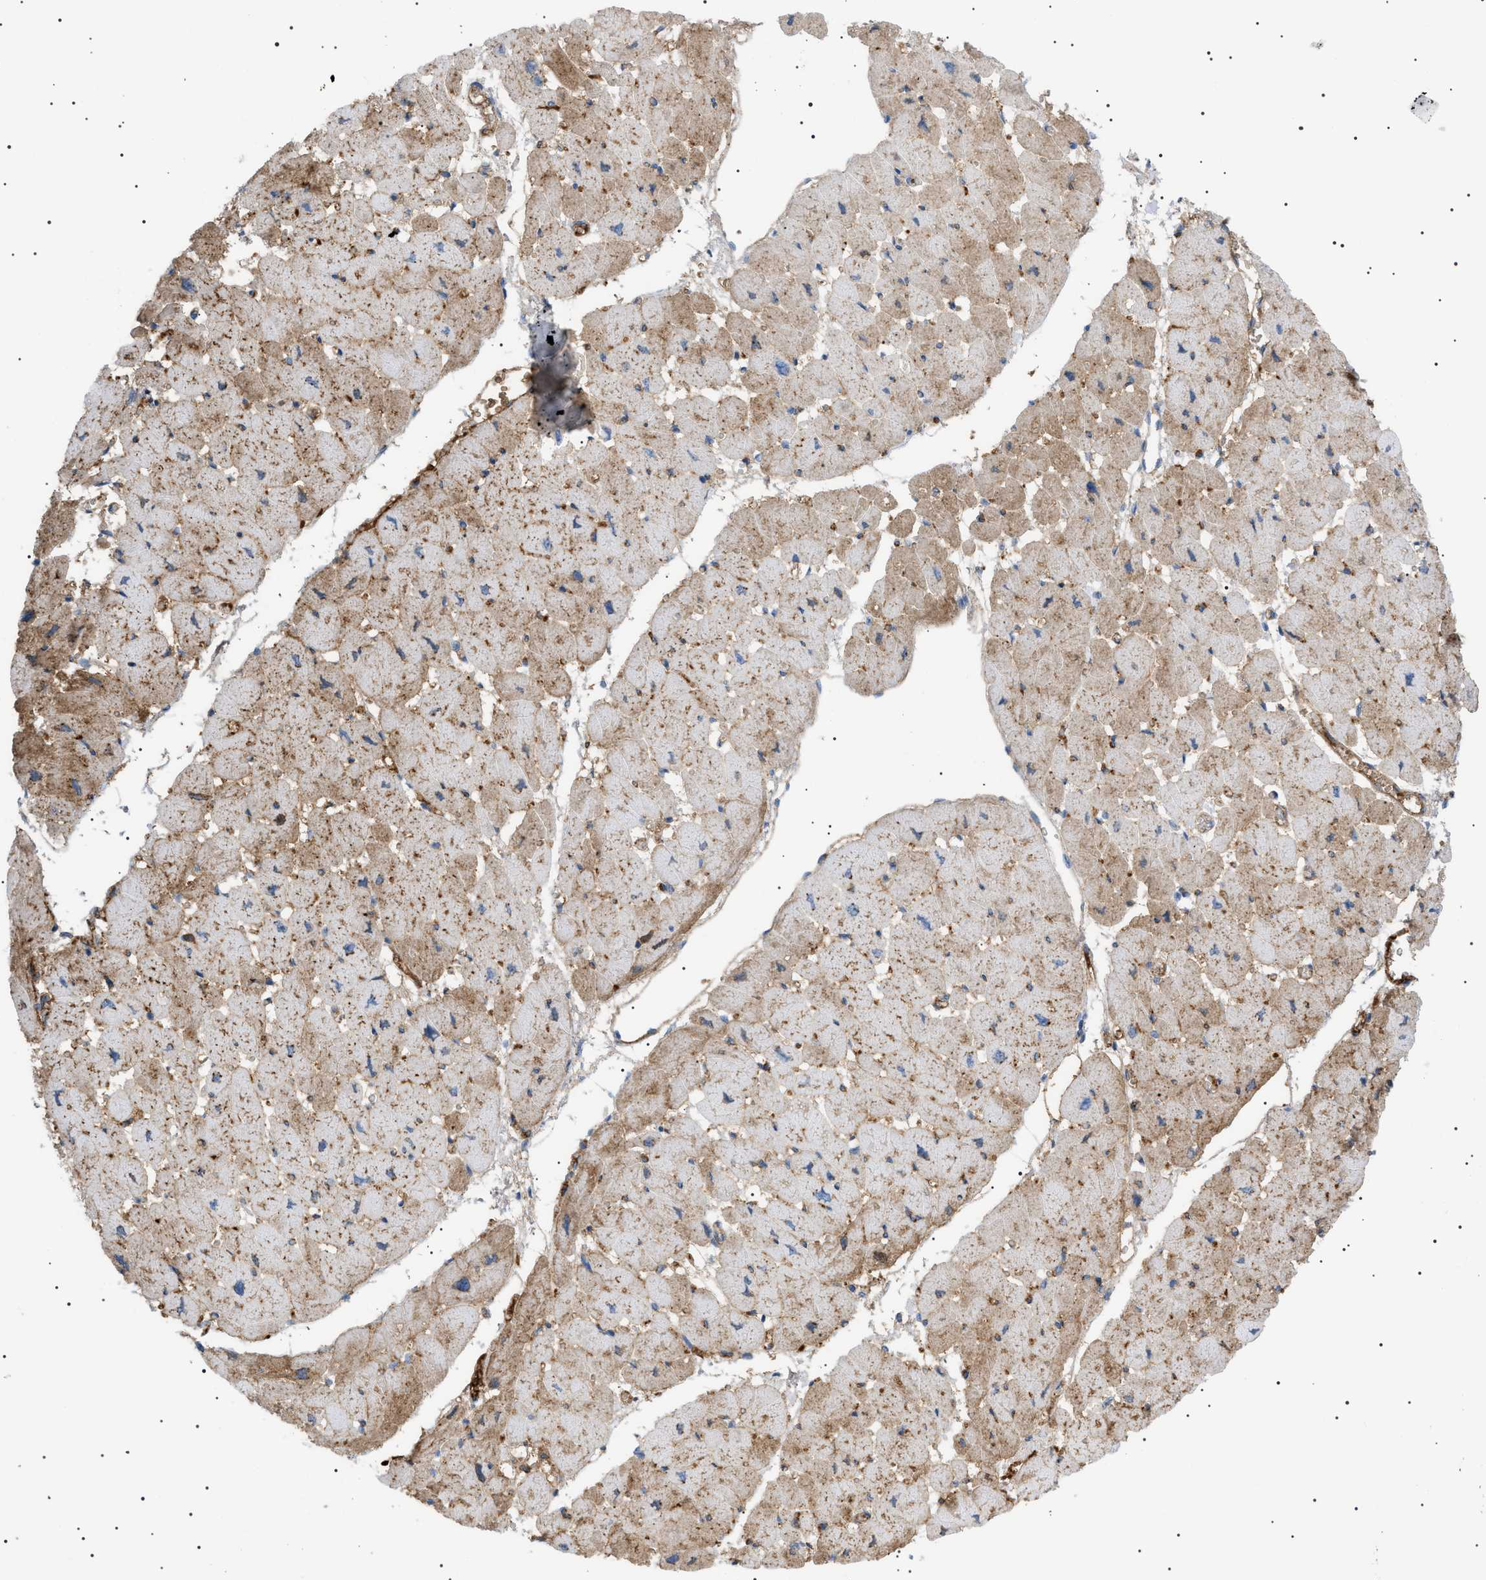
{"staining": {"intensity": "weak", "quantity": "25%-75%", "location": "cytoplasmic/membranous"}, "tissue": "heart muscle", "cell_type": "Cardiomyocytes", "image_type": "normal", "snomed": [{"axis": "morphology", "description": "Normal tissue, NOS"}, {"axis": "topography", "description": "Heart"}], "caption": "A brown stain shows weak cytoplasmic/membranous expression of a protein in cardiomyocytes of normal human heart muscle.", "gene": "LPA", "patient": {"sex": "female", "age": 54}}